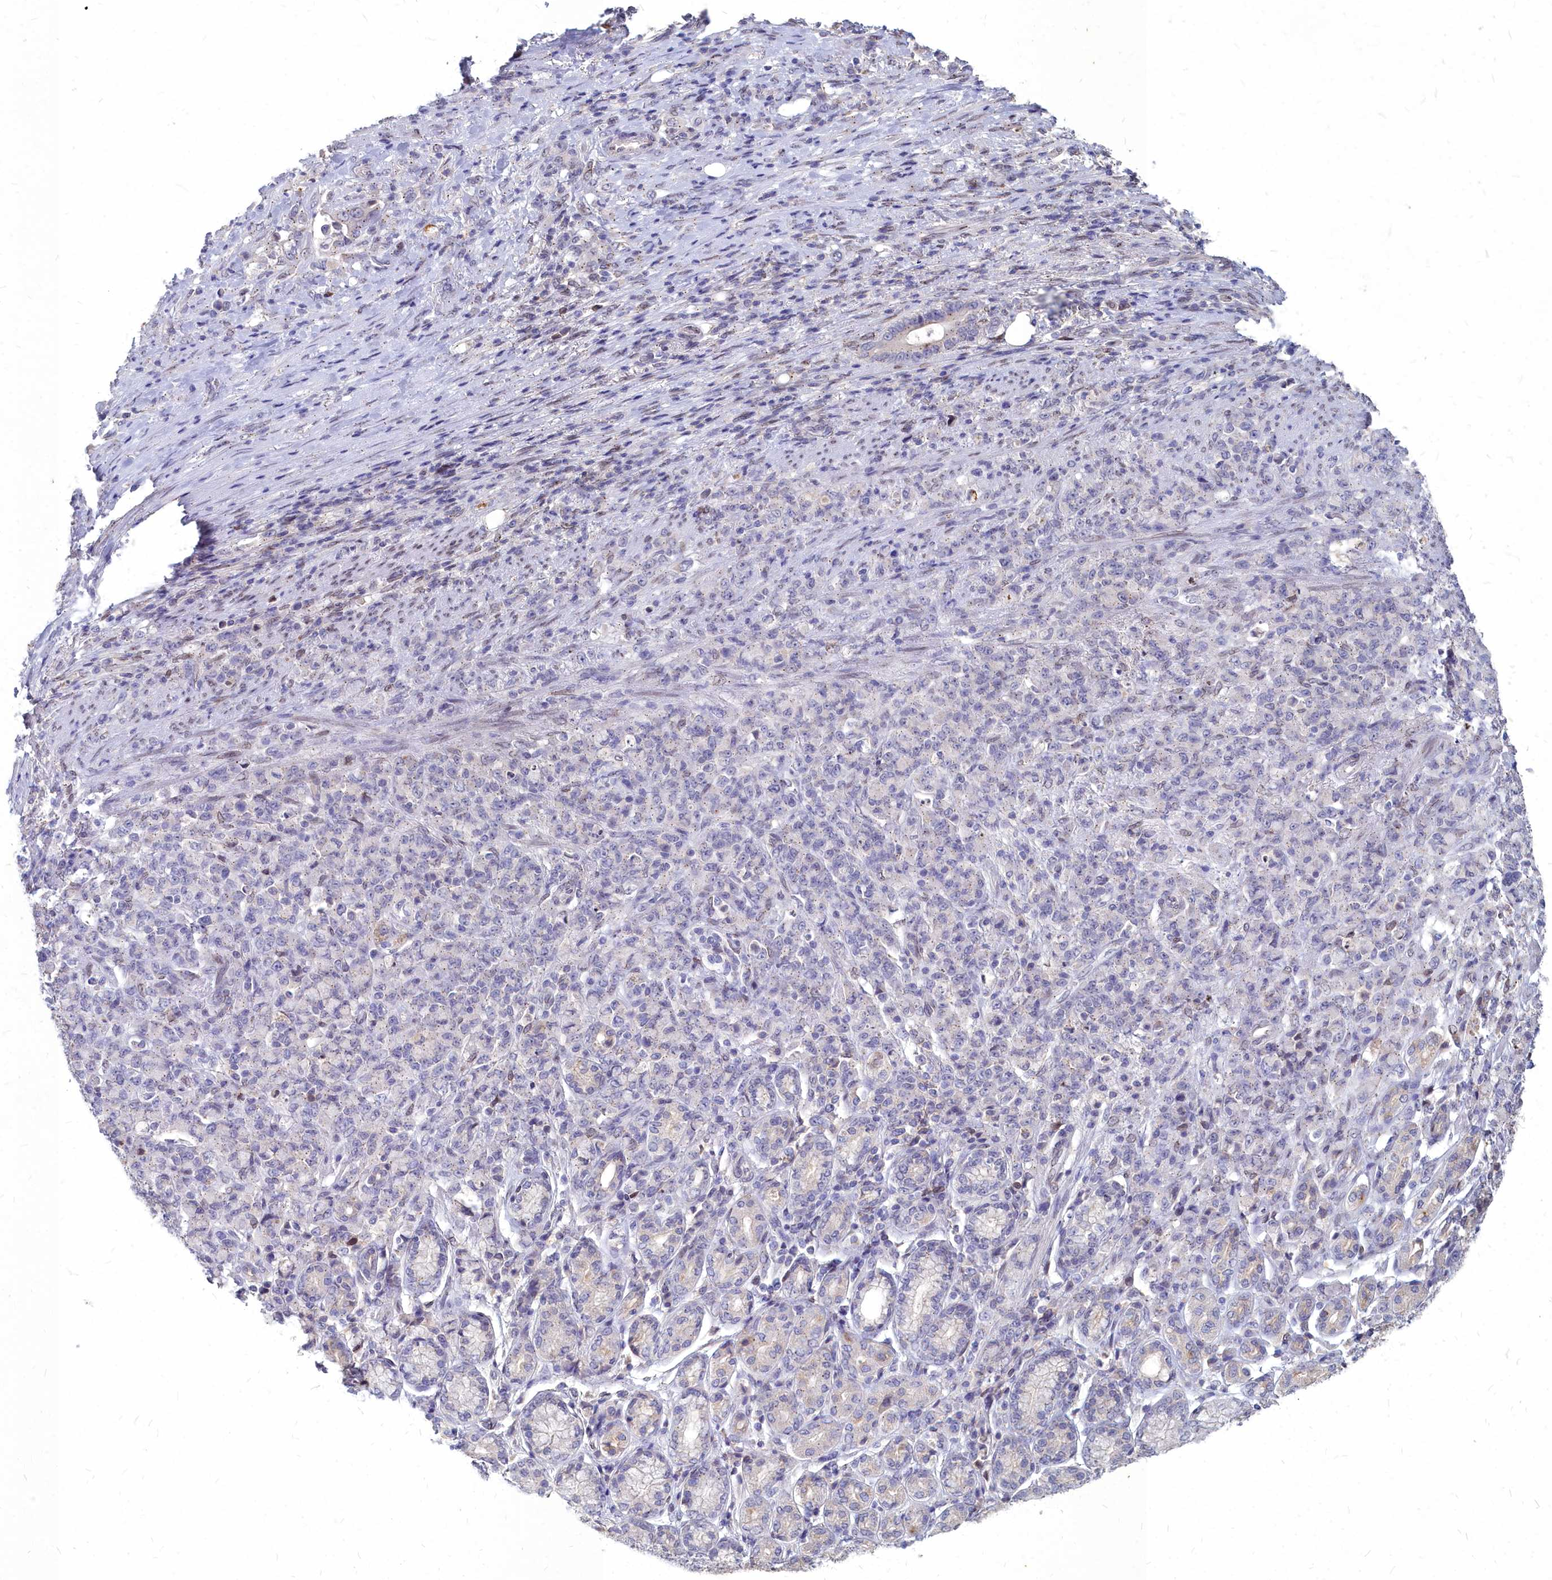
{"staining": {"intensity": "weak", "quantity": "<25%", "location": "cytoplasmic/membranous"}, "tissue": "stomach cancer", "cell_type": "Tumor cells", "image_type": "cancer", "snomed": [{"axis": "morphology", "description": "Adenocarcinoma, NOS"}, {"axis": "topography", "description": "Stomach"}], "caption": "This is an IHC image of adenocarcinoma (stomach). There is no staining in tumor cells.", "gene": "NOXA1", "patient": {"sex": "female", "age": 79}}